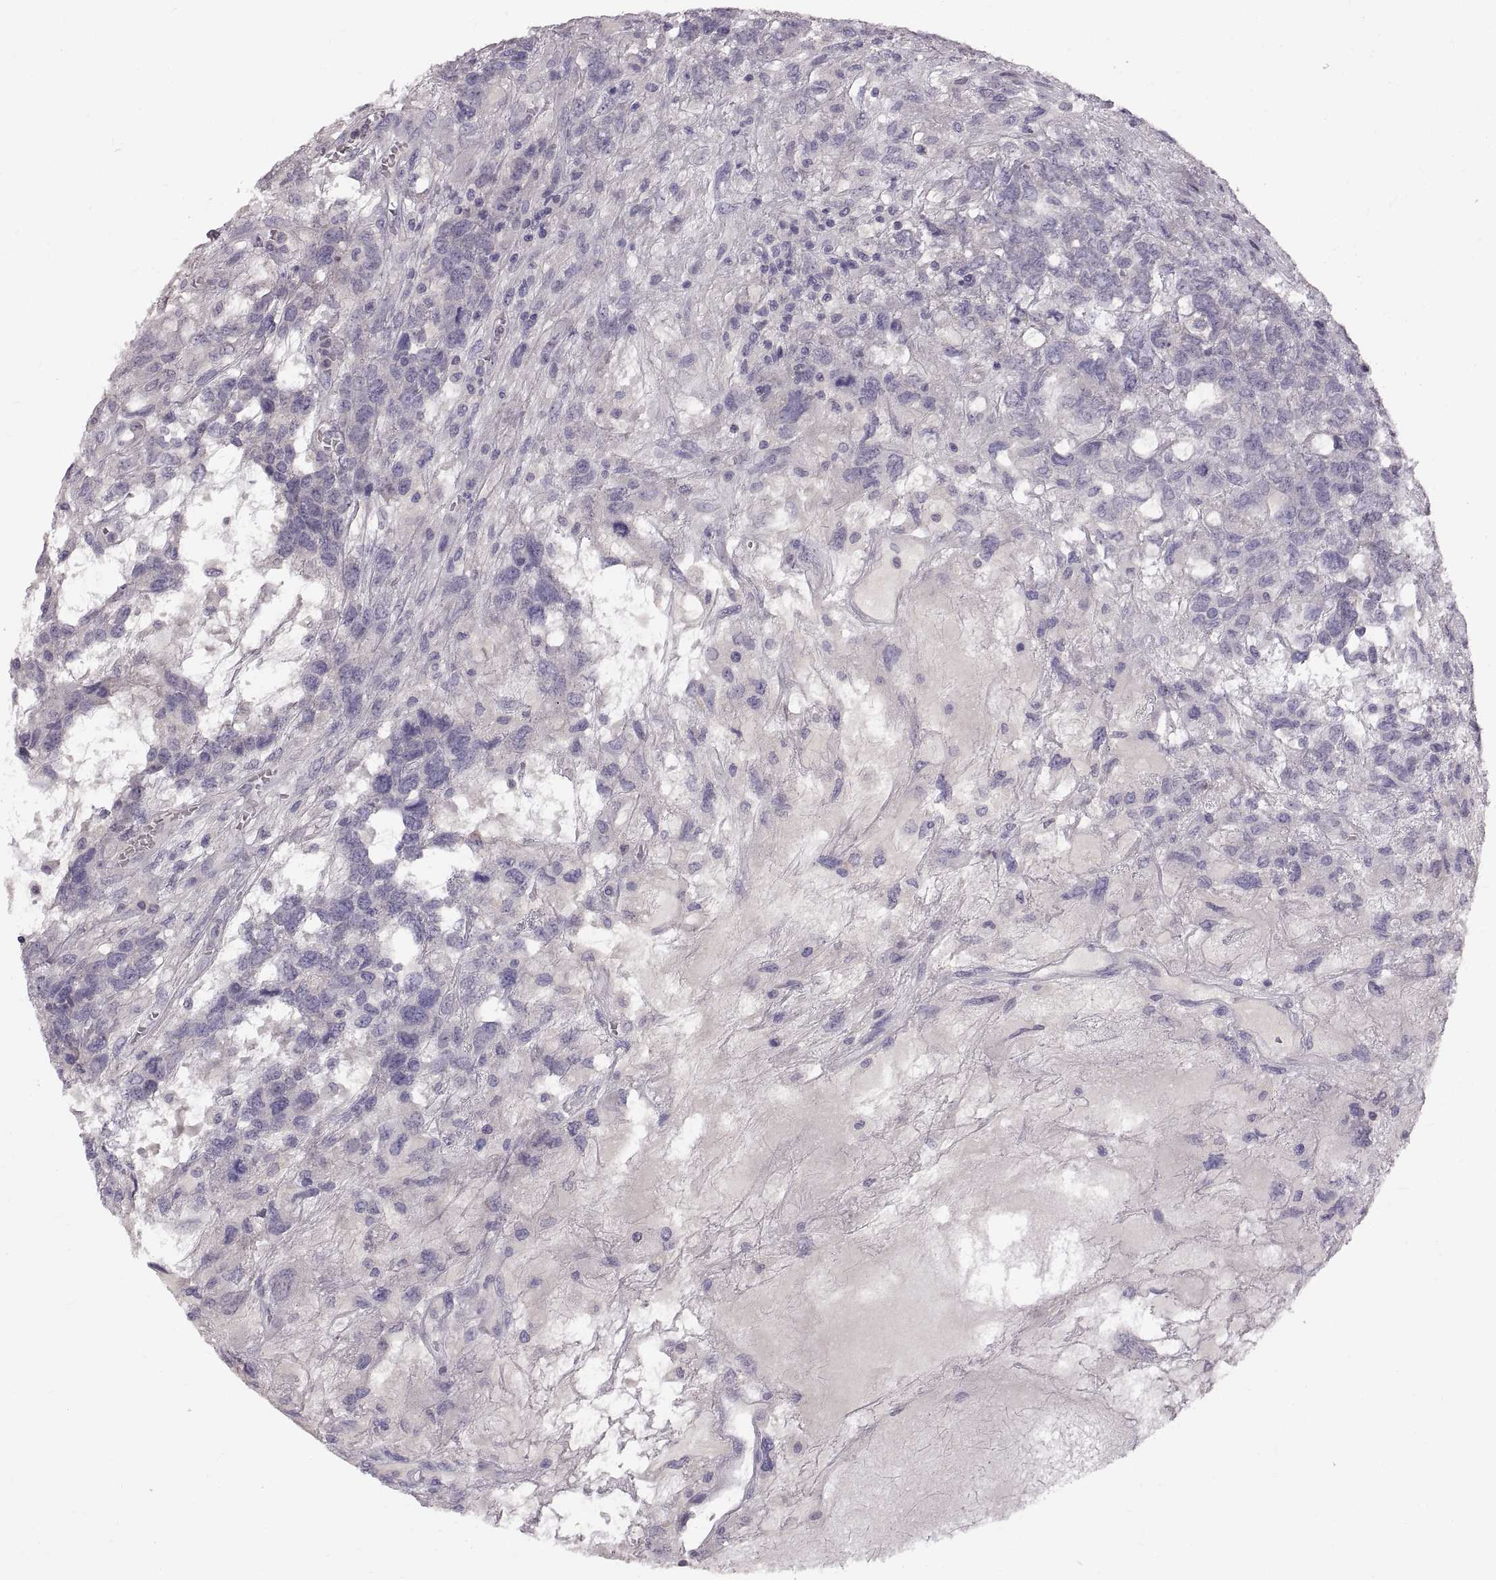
{"staining": {"intensity": "negative", "quantity": "none", "location": "none"}, "tissue": "testis cancer", "cell_type": "Tumor cells", "image_type": "cancer", "snomed": [{"axis": "morphology", "description": "Seminoma, NOS"}, {"axis": "topography", "description": "Testis"}], "caption": "Tumor cells are negative for brown protein staining in seminoma (testis).", "gene": "WFDC8", "patient": {"sex": "male", "age": 52}}